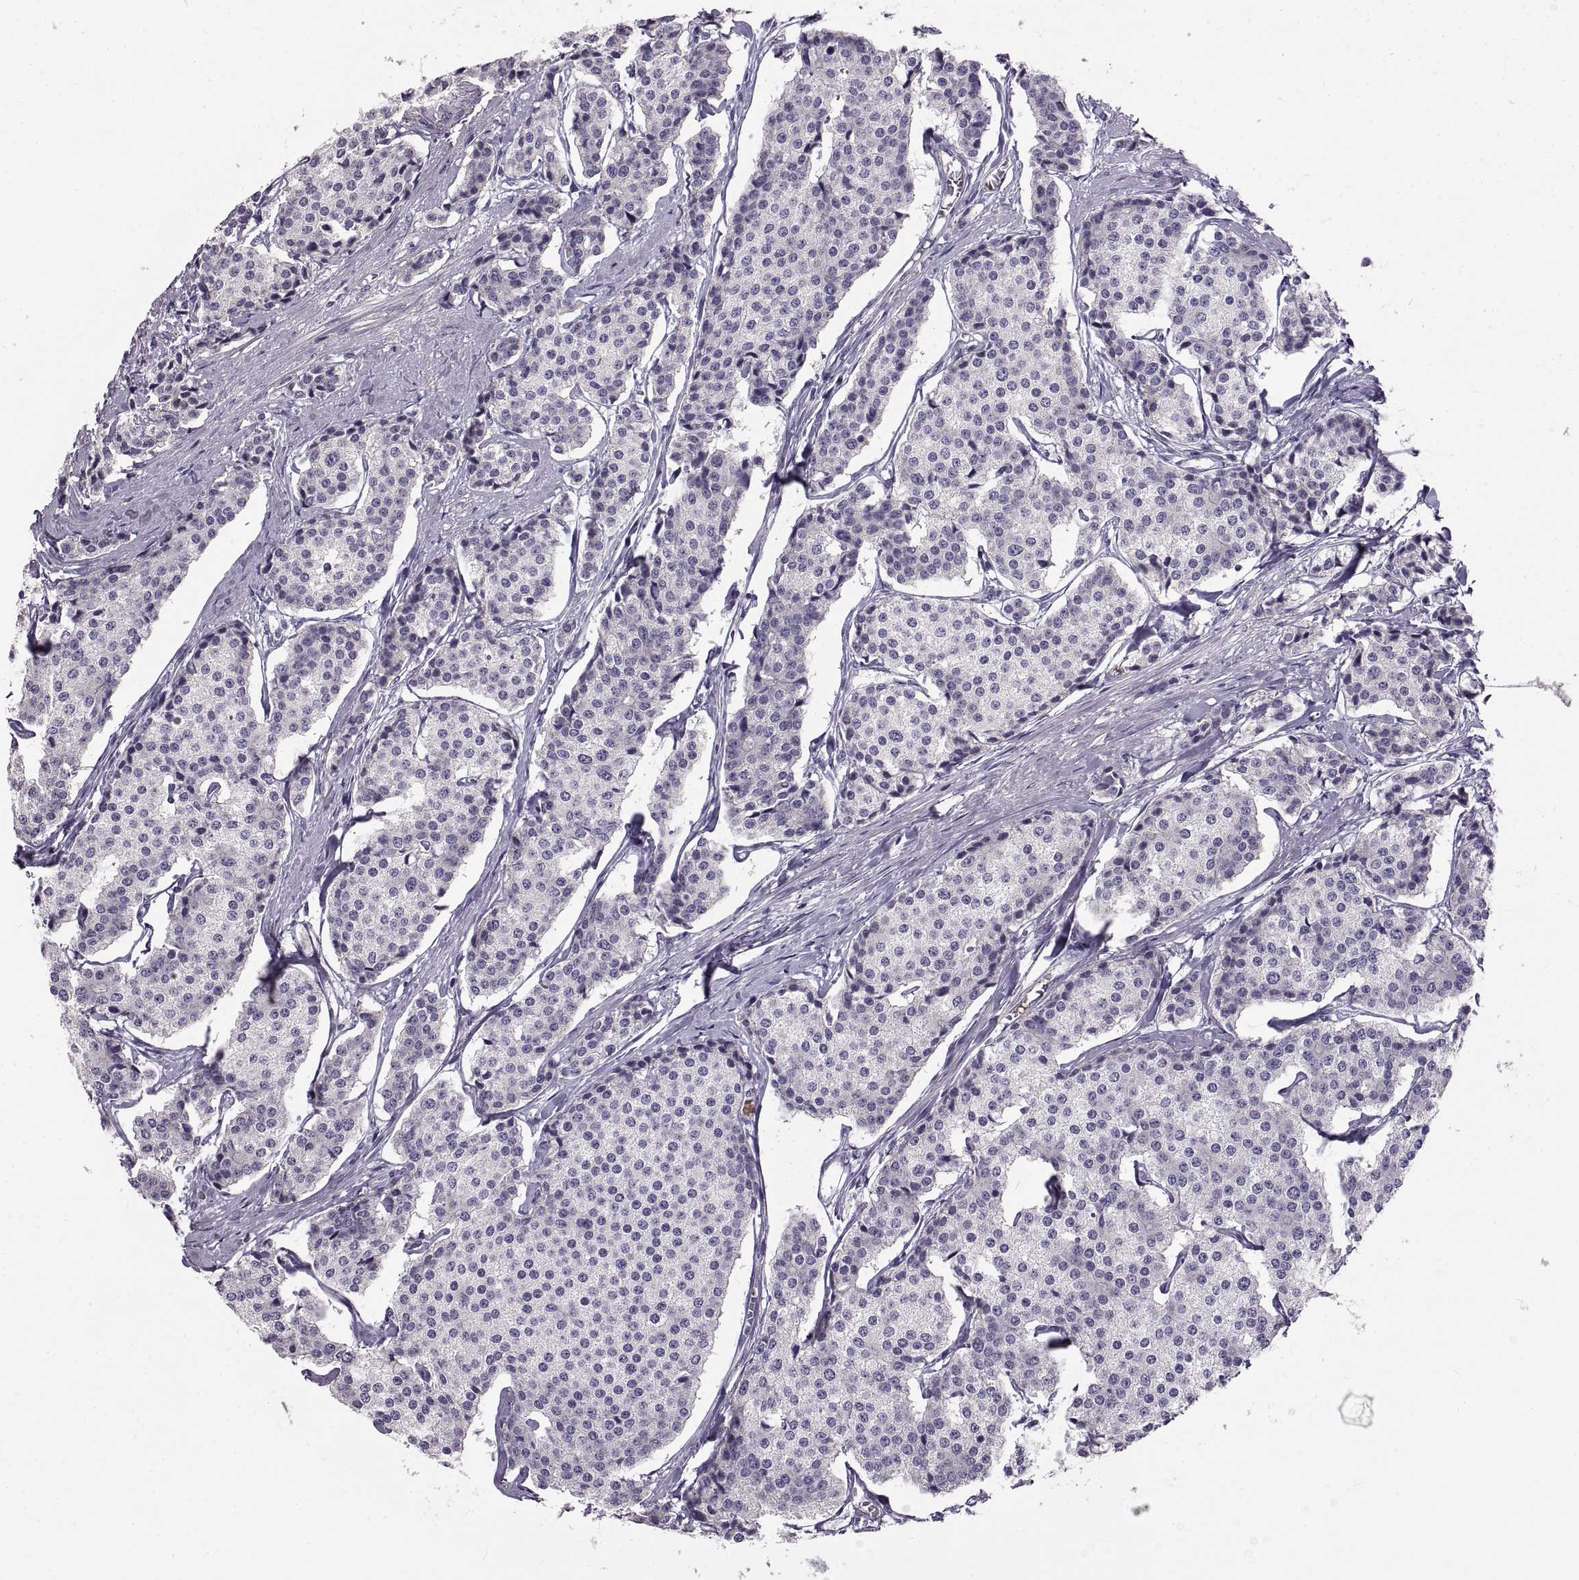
{"staining": {"intensity": "negative", "quantity": "none", "location": "none"}, "tissue": "carcinoid", "cell_type": "Tumor cells", "image_type": "cancer", "snomed": [{"axis": "morphology", "description": "Carcinoid, malignant, NOS"}, {"axis": "topography", "description": "Small intestine"}], "caption": "Protein analysis of carcinoid exhibits no significant positivity in tumor cells.", "gene": "ADAM32", "patient": {"sex": "female", "age": 65}}